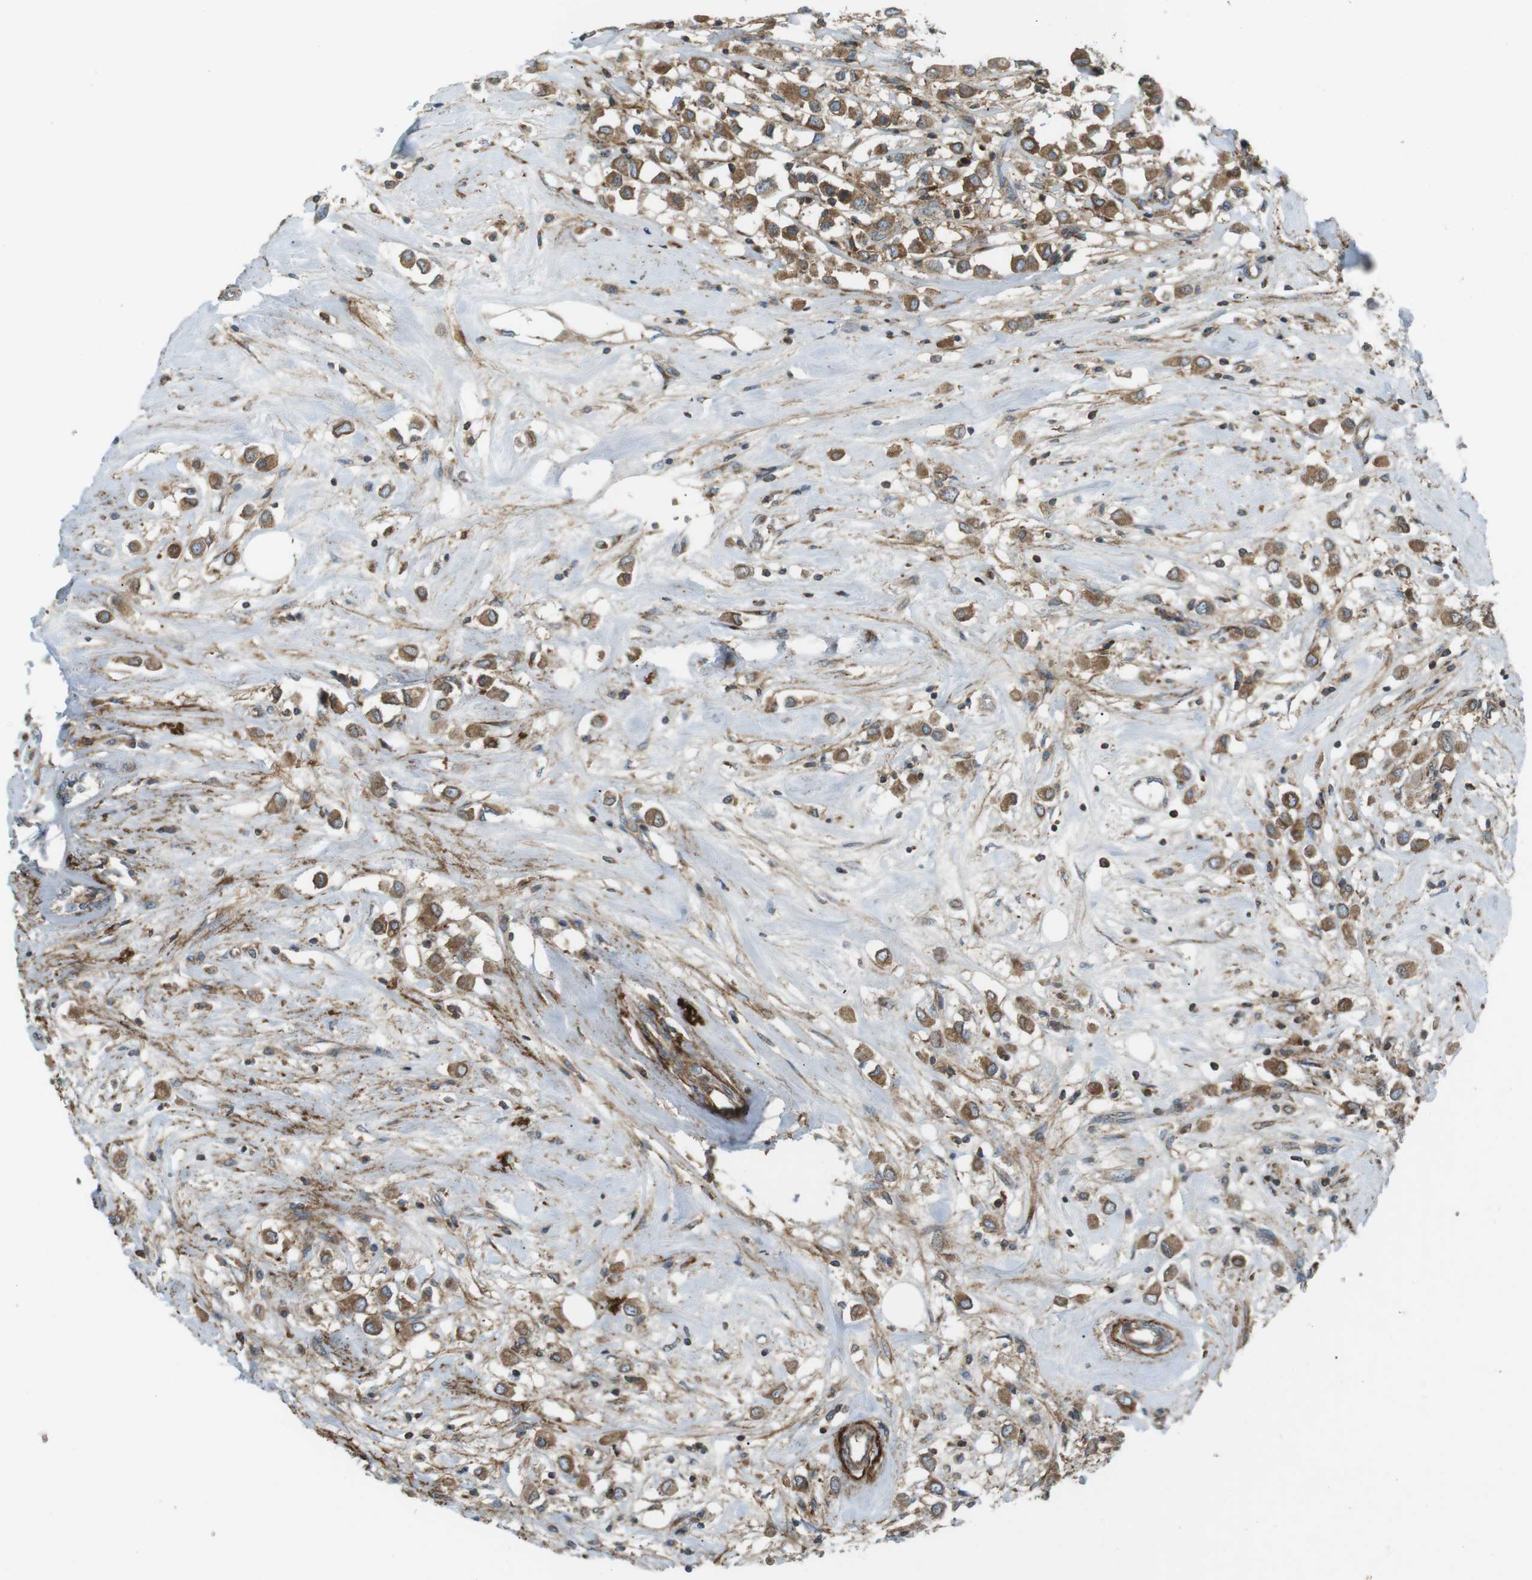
{"staining": {"intensity": "moderate", "quantity": ">75%", "location": "cytoplasmic/membranous"}, "tissue": "breast cancer", "cell_type": "Tumor cells", "image_type": "cancer", "snomed": [{"axis": "morphology", "description": "Duct carcinoma"}, {"axis": "topography", "description": "Breast"}], "caption": "Invasive ductal carcinoma (breast) stained with DAB (3,3'-diaminobenzidine) IHC reveals medium levels of moderate cytoplasmic/membranous positivity in about >75% of tumor cells.", "gene": "FLII", "patient": {"sex": "female", "age": 61}}